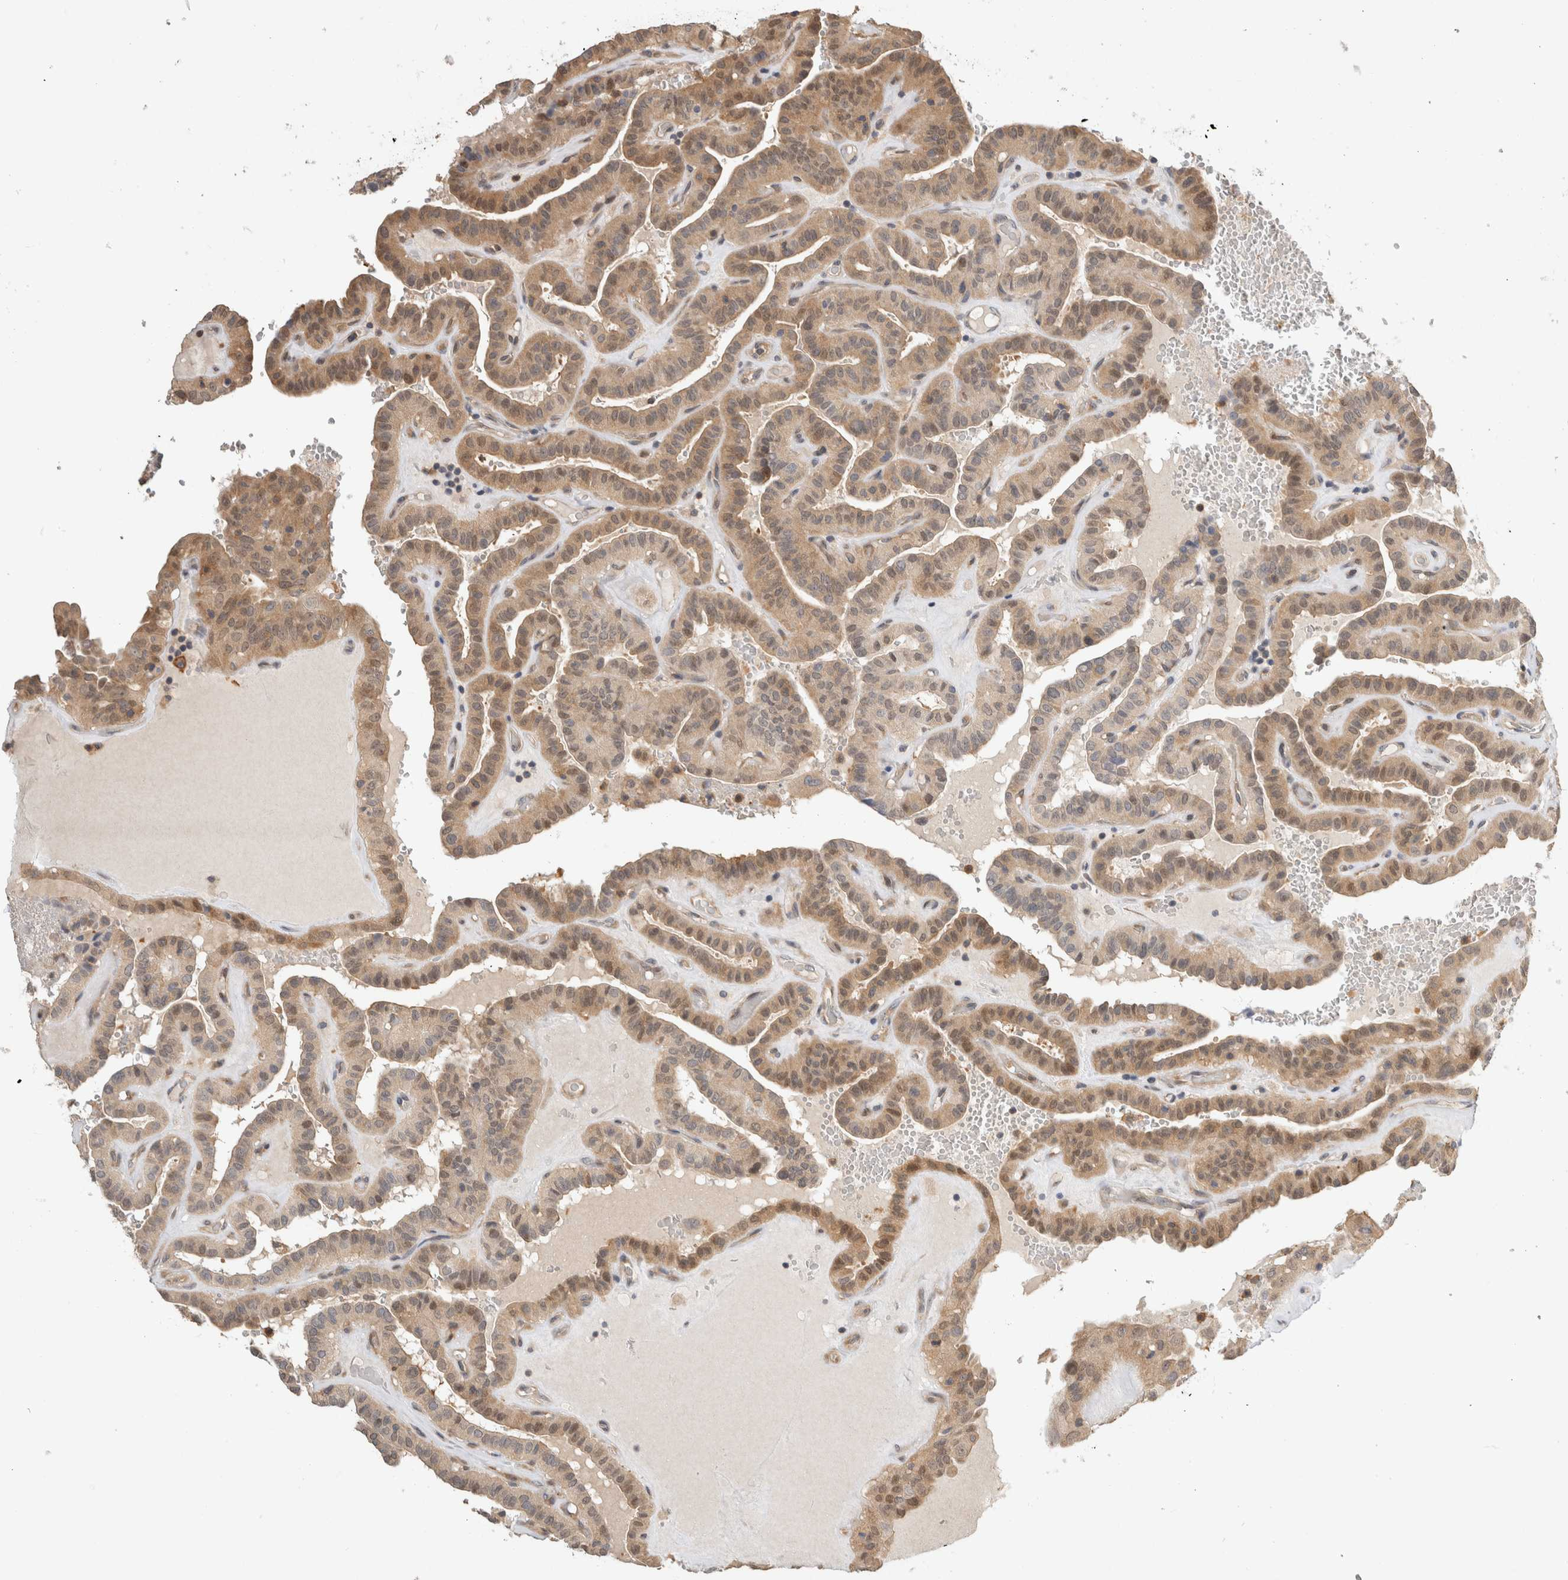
{"staining": {"intensity": "moderate", "quantity": ">75%", "location": "cytoplasmic/membranous,nuclear"}, "tissue": "thyroid cancer", "cell_type": "Tumor cells", "image_type": "cancer", "snomed": [{"axis": "morphology", "description": "Papillary adenocarcinoma, NOS"}, {"axis": "topography", "description": "Thyroid gland"}], "caption": "This image demonstrates papillary adenocarcinoma (thyroid) stained with immunohistochemistry (IHC) to label a protein in brown. The cytoplasmic/membranous and nuclear of tumor cells show moderate positivity for the protein. Nuclei are counter-stained blue.", "gene": "PGM1", "patient": {"sex": "male", "age": 77}}